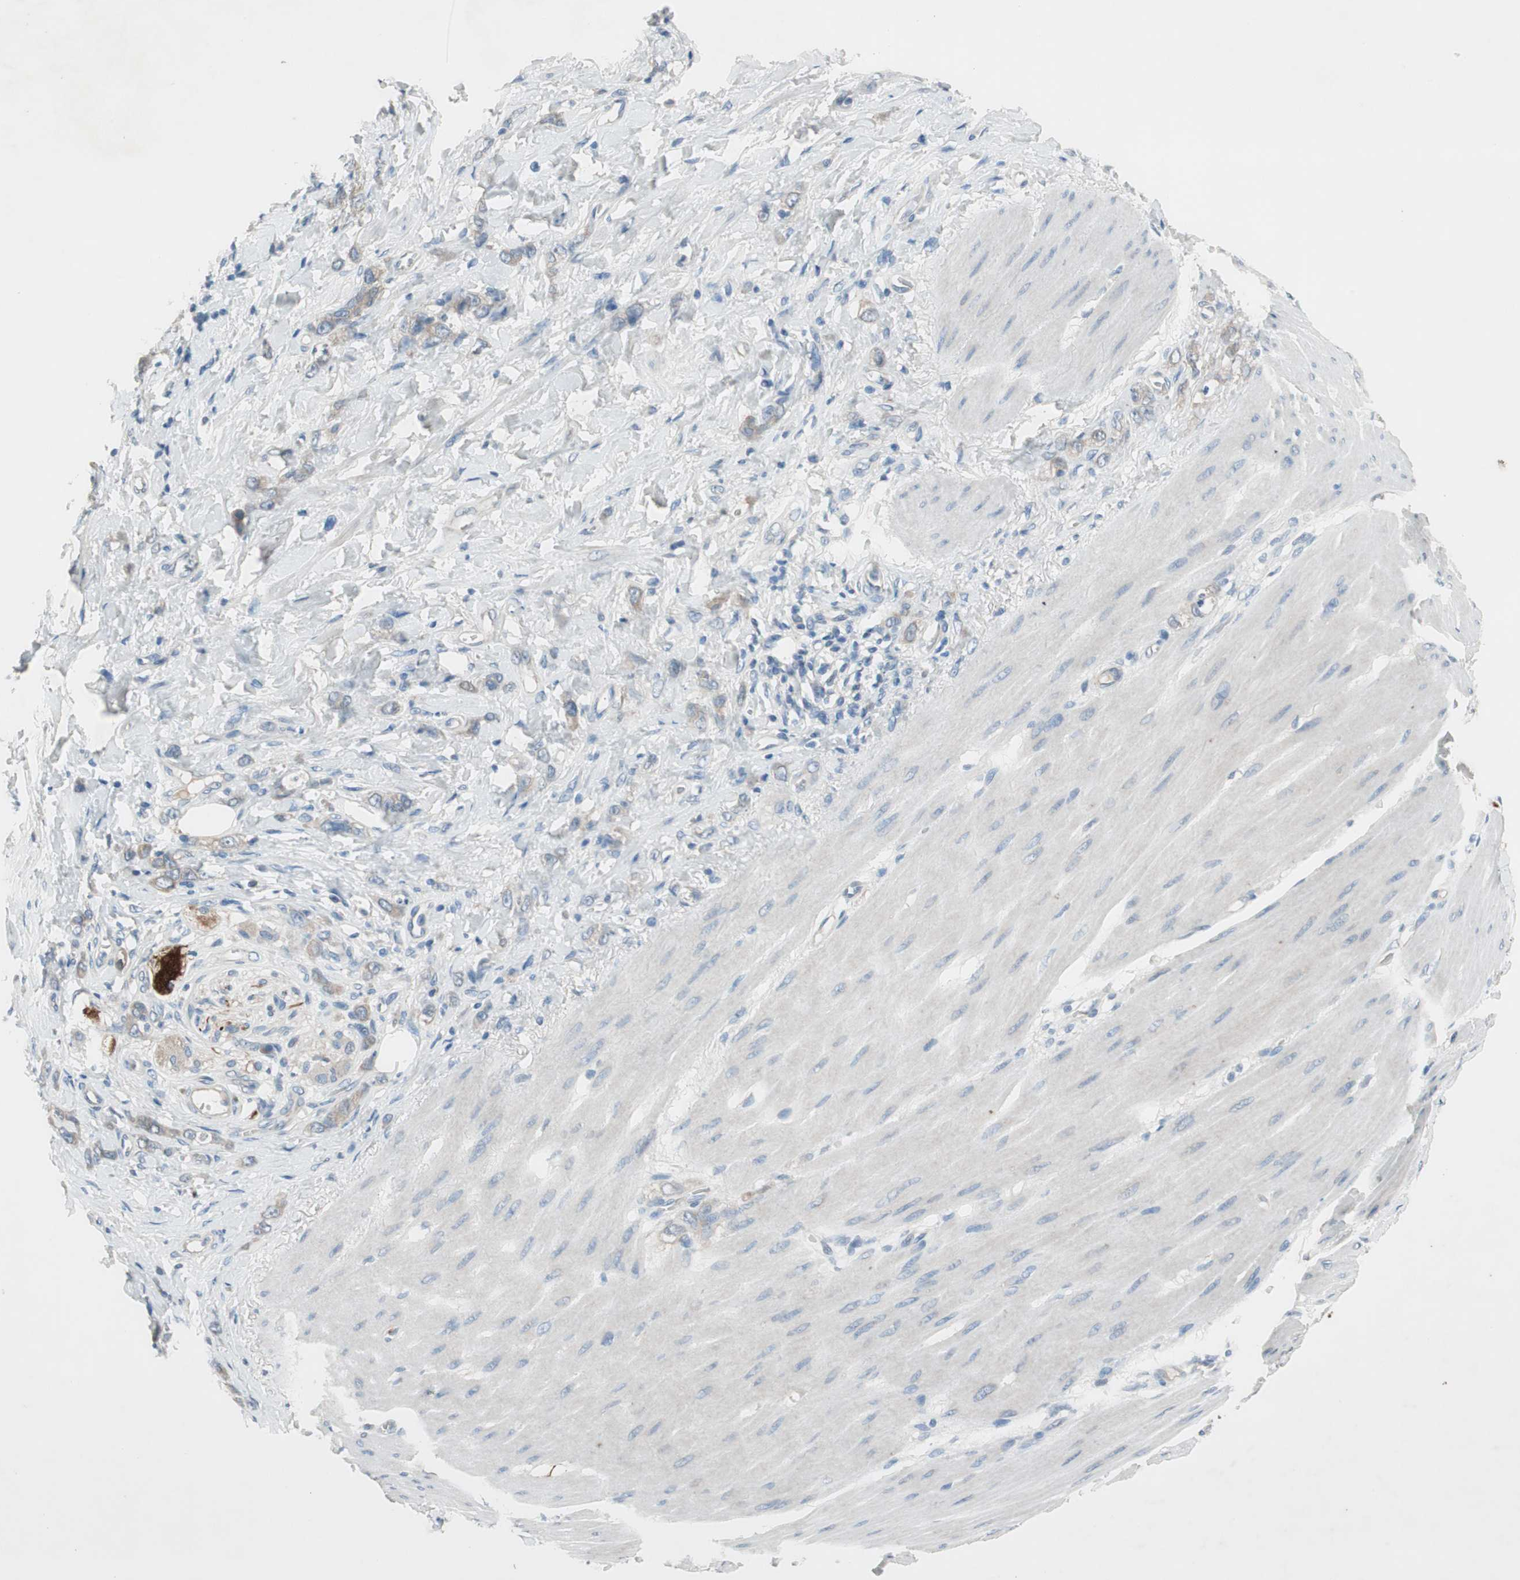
{"staining": {"intensity": "moderate", "quantity": ">75%", "location": "cytoplasmic/membranous"}, "tissue": "stomach cancer", "cell_type": "Tumor cells", "image_type": "cancer", "snomed": [{"axis": "morphology", "description": "Adenocarcinoma, NOS"}, {"axis": "topography", "description": "Stomach"}], "caption": "This image demonstrates immunohistochemistry staining of stomach adenocarcinoma, with medium moderate cytoplasmic/membranous expression in approximately >75% of tumor cells.", "gene": "PRRG4", "patient": {"sex": "male", "age": 82}}